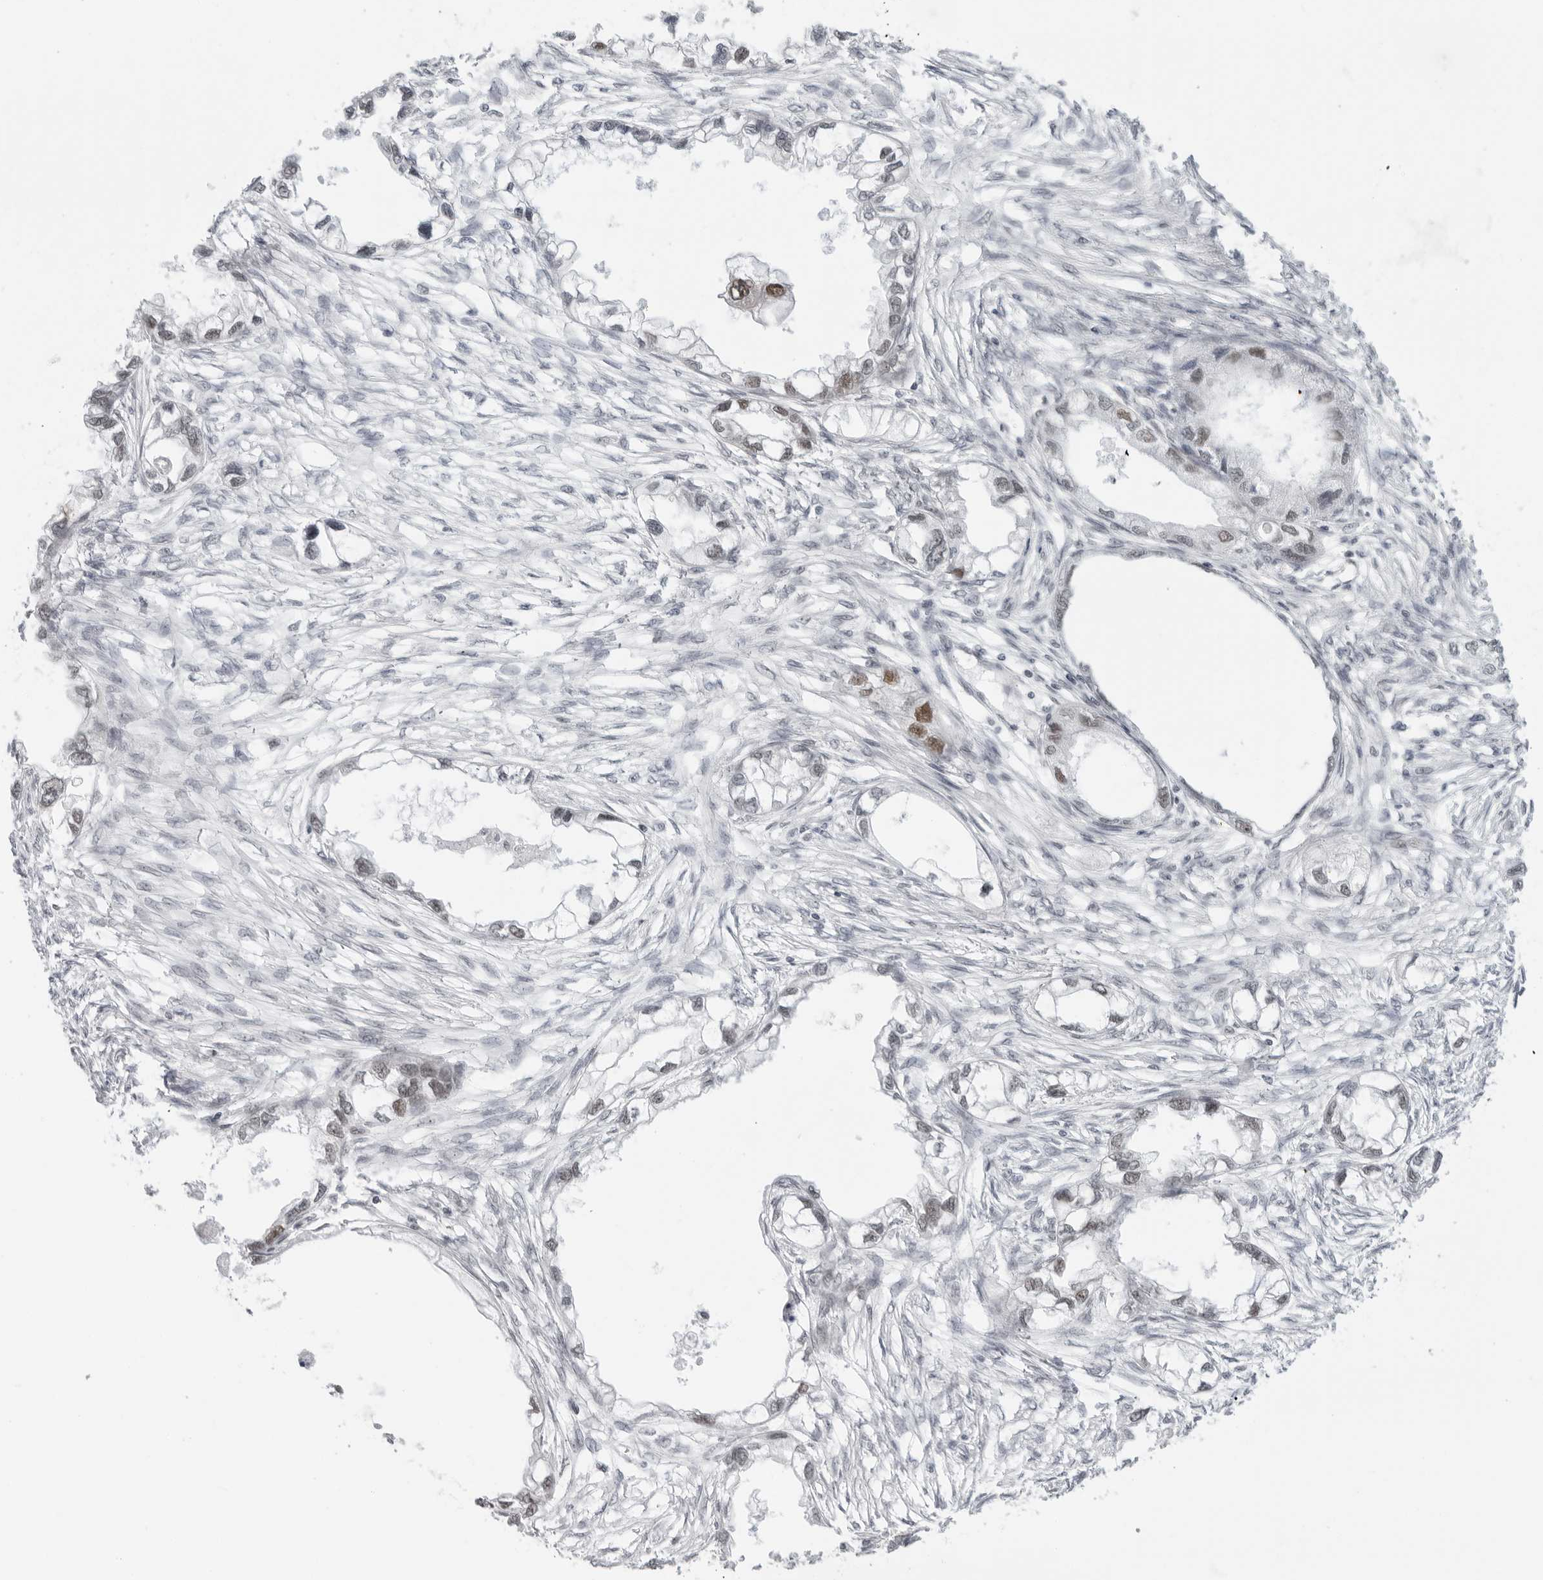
{"staining": {"intensity": "weak", "quantity": "<25%", "location": "nuclear"}, "tissue": "endometrial cancer", "cell_type": "Tumor cells", "image_type": "cancer", "snomed": [{"axis": "morphology", "description": "Adenocarcinoma, NOS"}, {"axis": "morphology", "description": "Adenocarcinoma, metastatic, NOS"}, {"axis": "topography", "description": "Adipose tissue"}, {"axis": "topography", "description": "Endometrium"}], "caption": "Immunohistochemistry micrograph of endometrial cancer (metastatic adenocarcinoma) stained for a protein (brown), which exhibits no expression in tumor cells. The staining was performed using DAB to visualize the protein expression in brown, while the nuclei were stained in blue with hematoxylin (Magnification: 20x).", "gene": "FOXK2", "patient": {"sex": "female", "age": 67}}